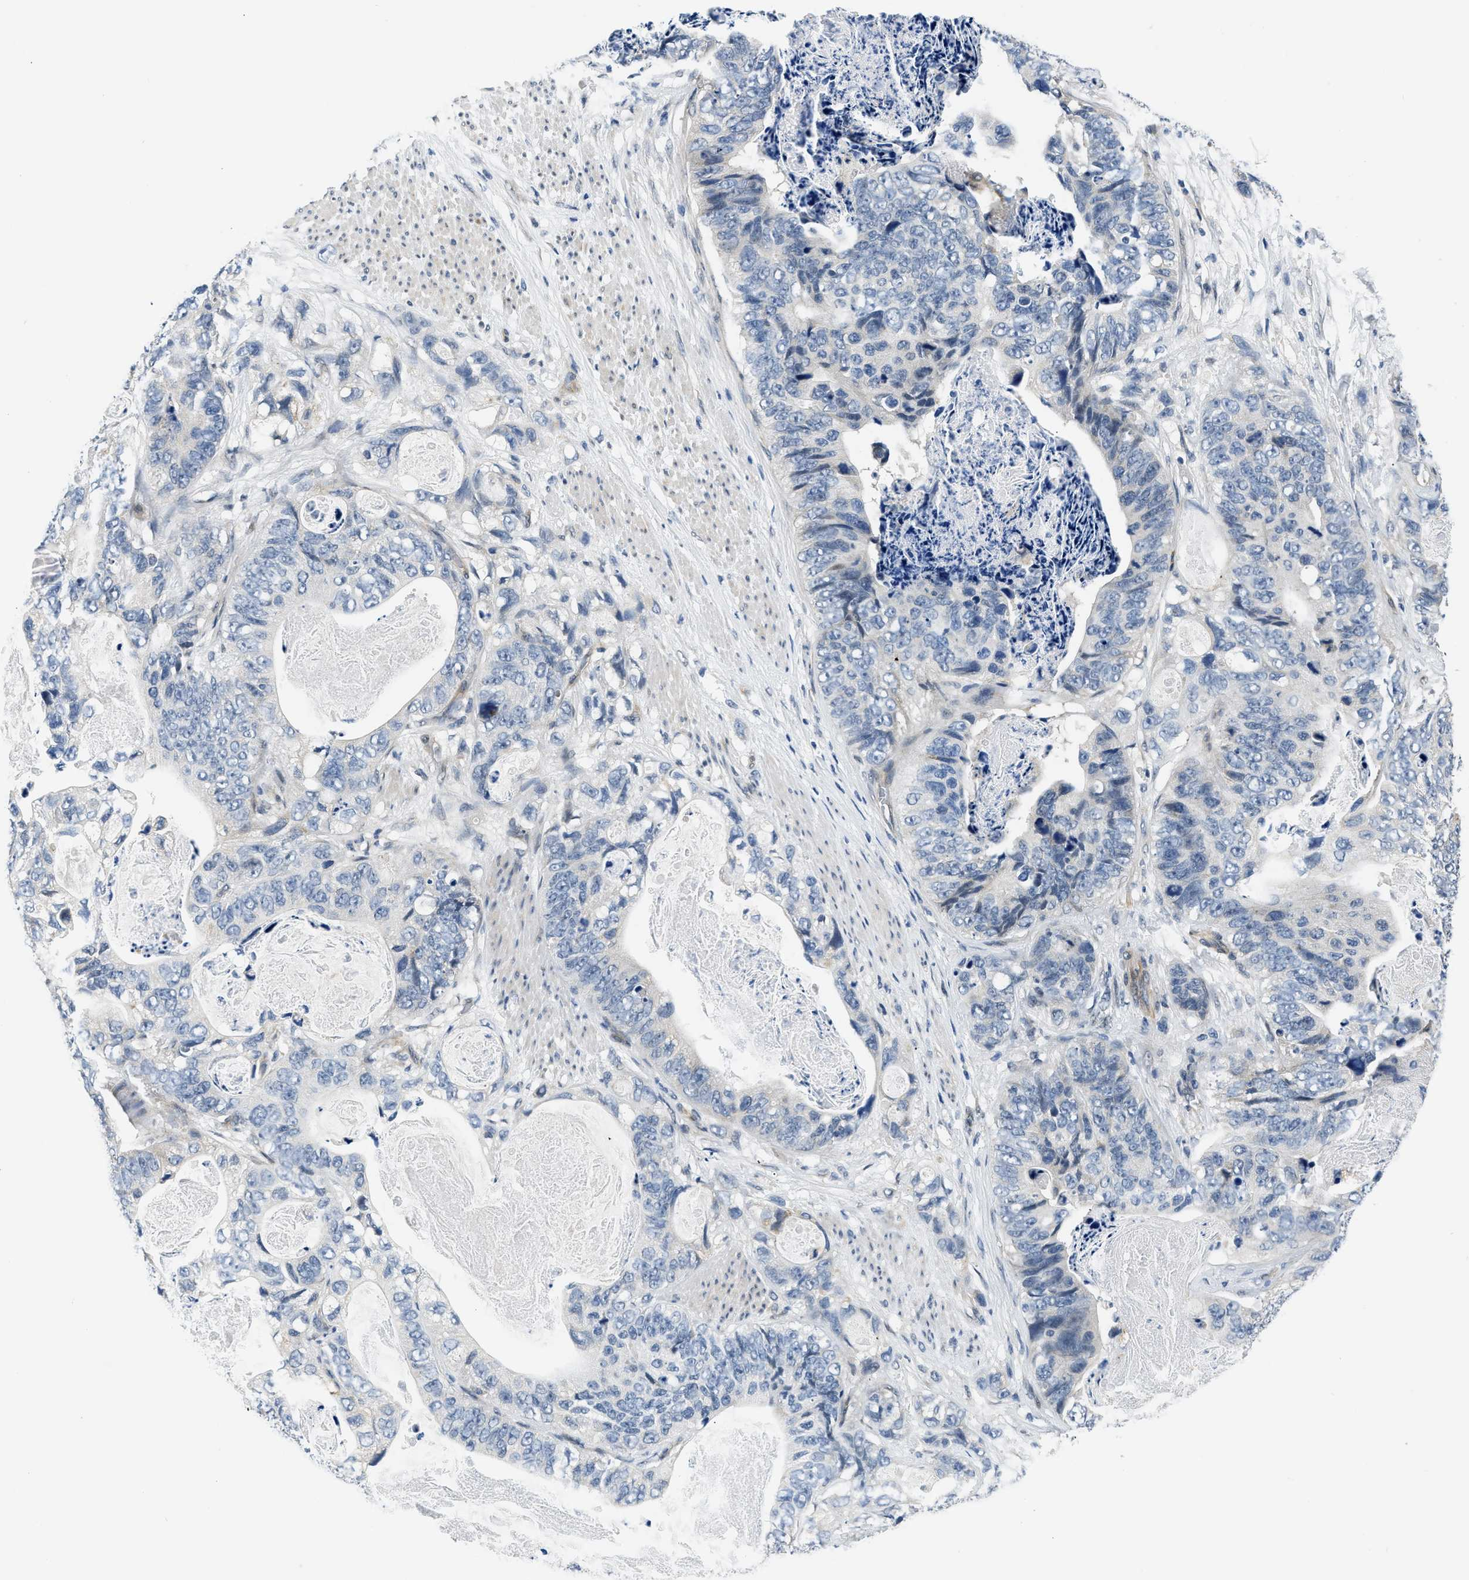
{"staining": {"intensity": "negative", "quantity": "none", "location": "none"}, "tissue": "stomach cancer", "cell_type": "Tumor cells", "image_type": "cancer", "snomed": [{"axis": "morphology", "description": "Adenocarcinoma, NOS"}, {"axis": "topography", "description": "Stomach"}], "caption": "A high-resolution micrograph shows immunohistochemistry (IHC) staining of adenocarcinoma (stomach), which exhibits no significant positivity in tumor cells.", "gene": "SMAD4", "patient": {"sex": "female", "age": 89}}